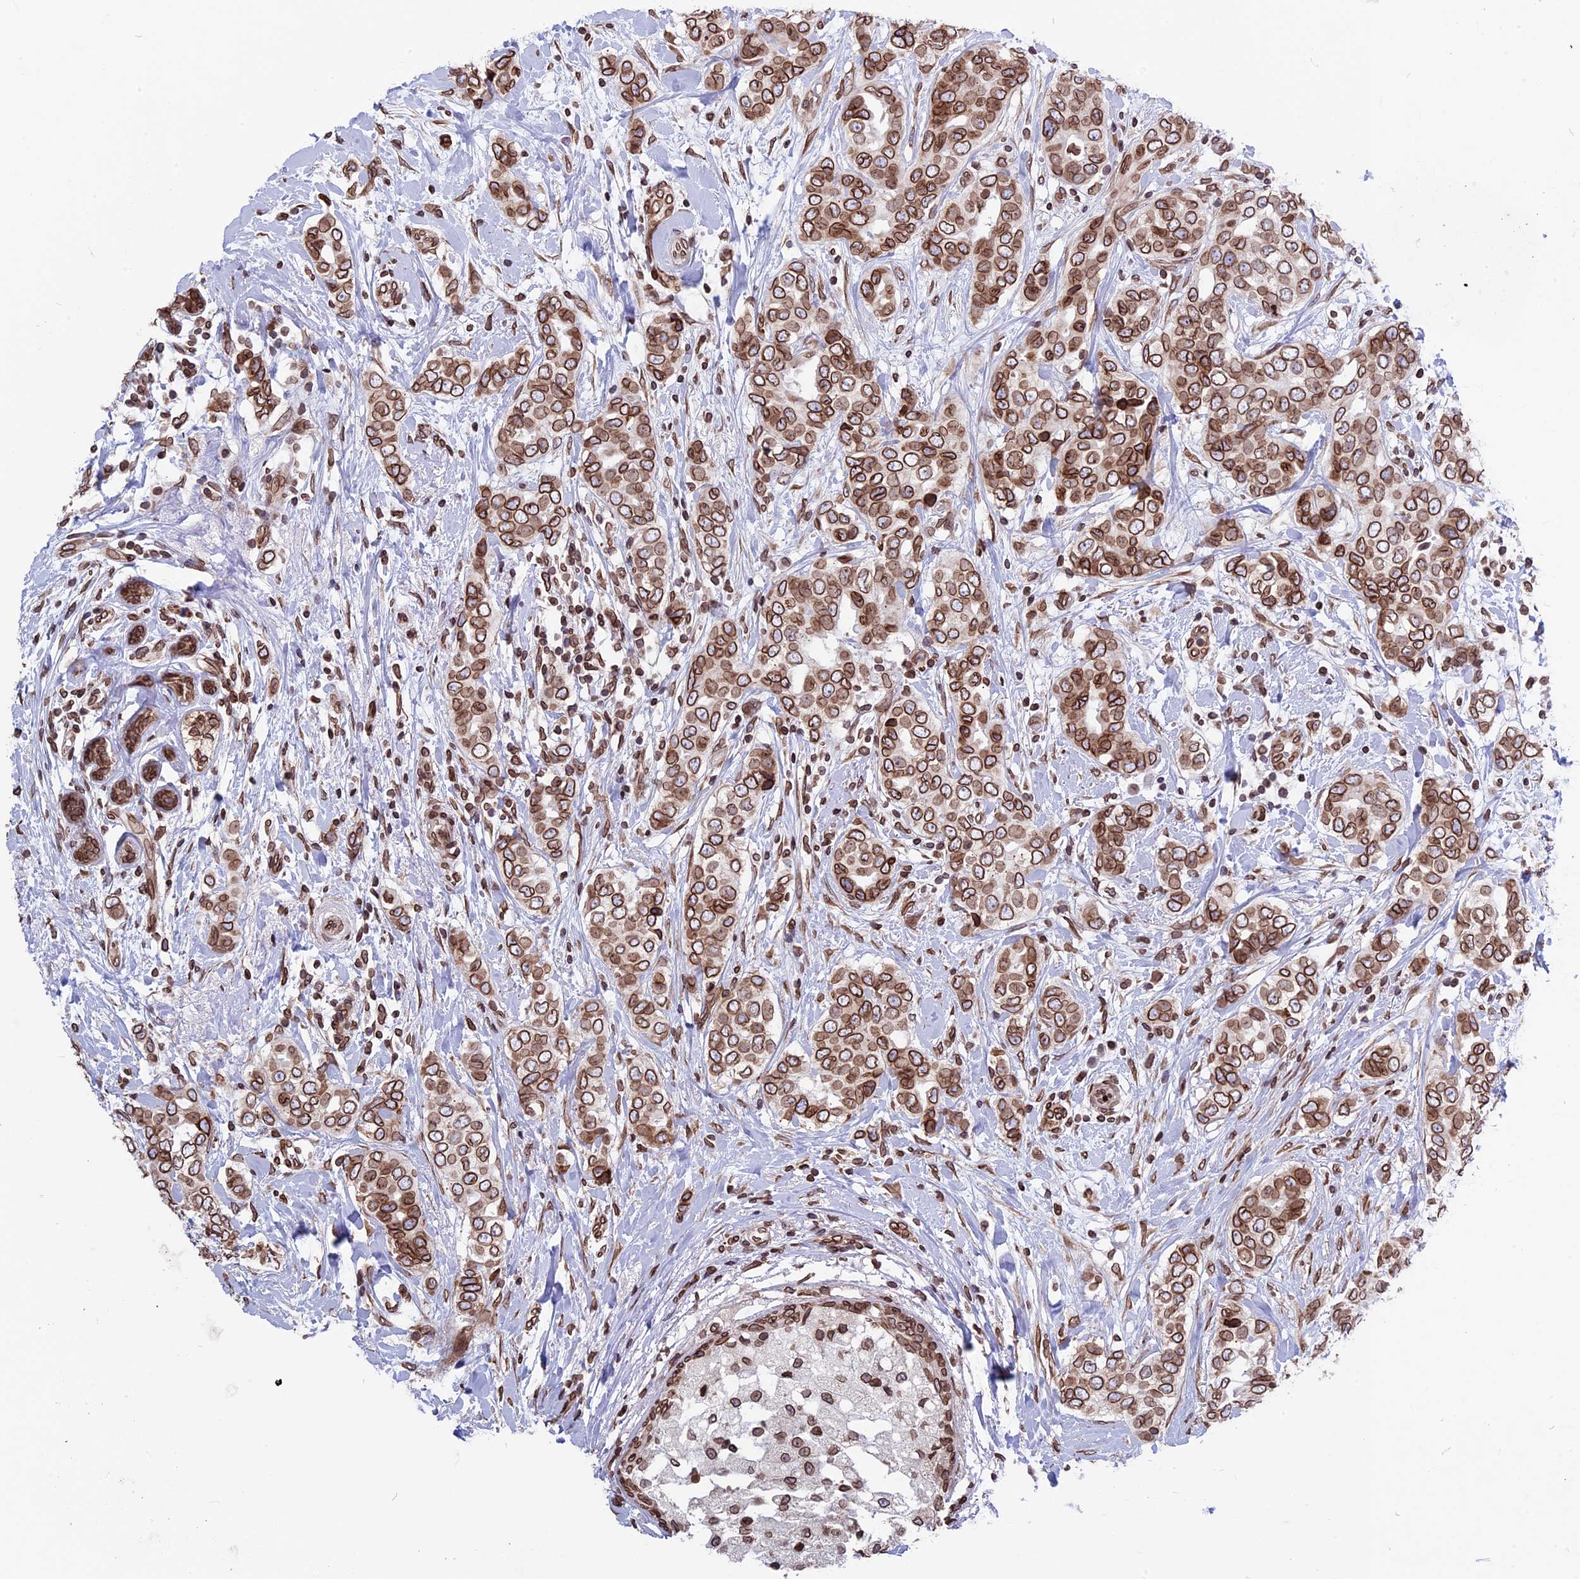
{"staining": {"intensity": "moderate", "quantity": ">75%", "location": "cytoplasmic/membranous,nuclear"}, "tissue": "breast cancer", "cell_type": "Tumor cells", "image_type": "cancer", "snomed": [{"axis": "morphology", "description": "Lobular carcinoma"}, {"axis": "topography", "description": "Breast"}], "caption": "Immunohistochemistry histopathology image of neoplastic tissue: human breast cancer stained using immunohistochemistry (IHC) displays medium levels of moderate protein expression localized specifically in the cytoplasmic/membranous and nuclear of tumor cells, appearing as a cytoplasmic/membranous and nuclear brown color.", "gene": "PTCHD4", "patient": {"sex": "female", "age": 51}}